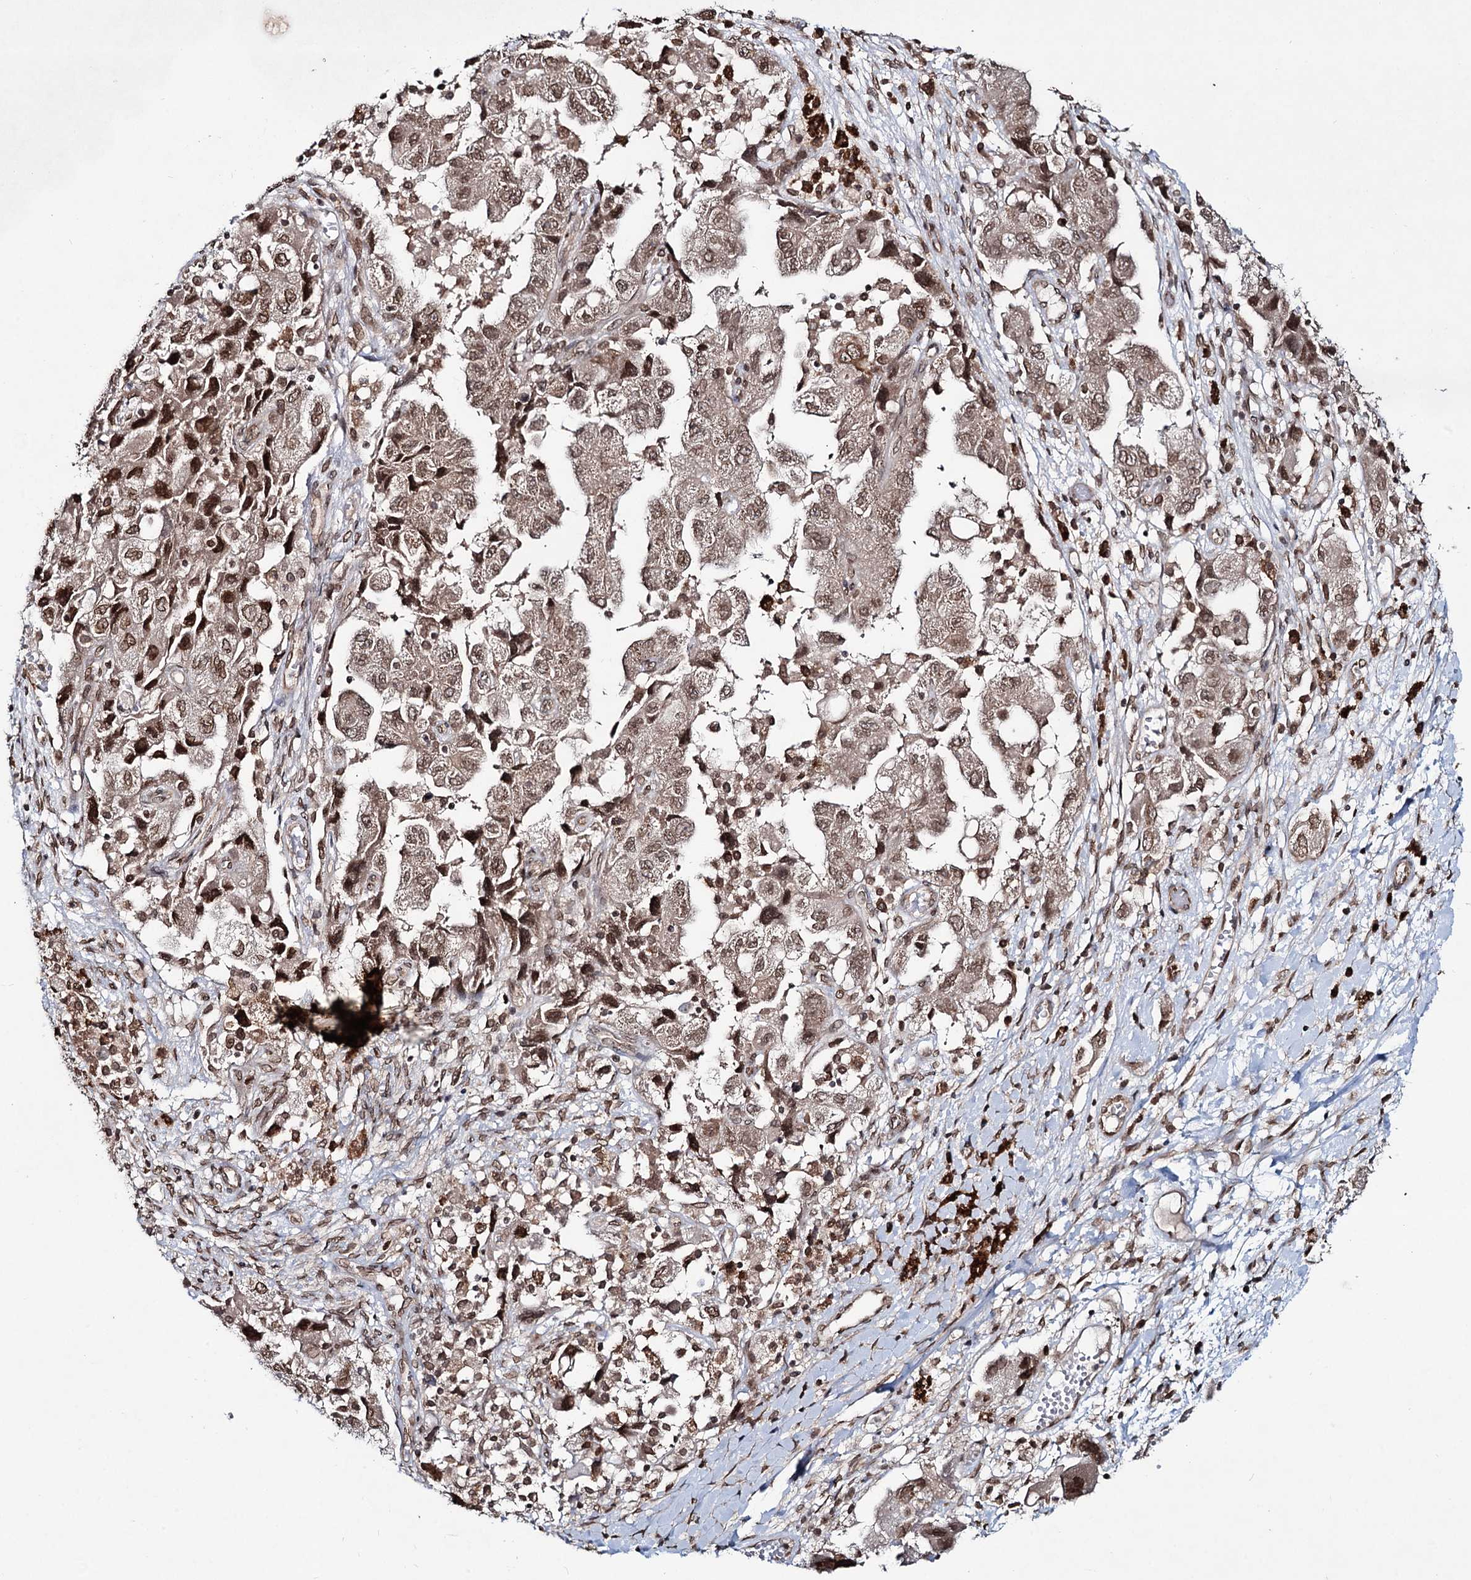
{"staining": {"intensity": "moderate", "quantity": ">75%", "location": "cytoplasmic/membranous,nuclear"}, "tissue": "ovarian cancer", "cell_type": "Tumor cells", "image_type": "cancer", "snomed": [{"axis": "morphology", "description": "Carcinoma, NOS"}, {"axis": "morphology", "description": "Cystadenocarcinoma, serous, NOS"}, {"axis": "topography", "description": "Ovary"}], "caption": "A brown stain labels moderate cytoplasmic/membranous and nuclear expression of a protein in human ovarian cancer tumor cells. (DAB (3,3'-diaminobenzidine) IHC with brightfield microscopy, high magnification).", "gene": "RNF6", "patient": {"sex": "female", "age": 69}}